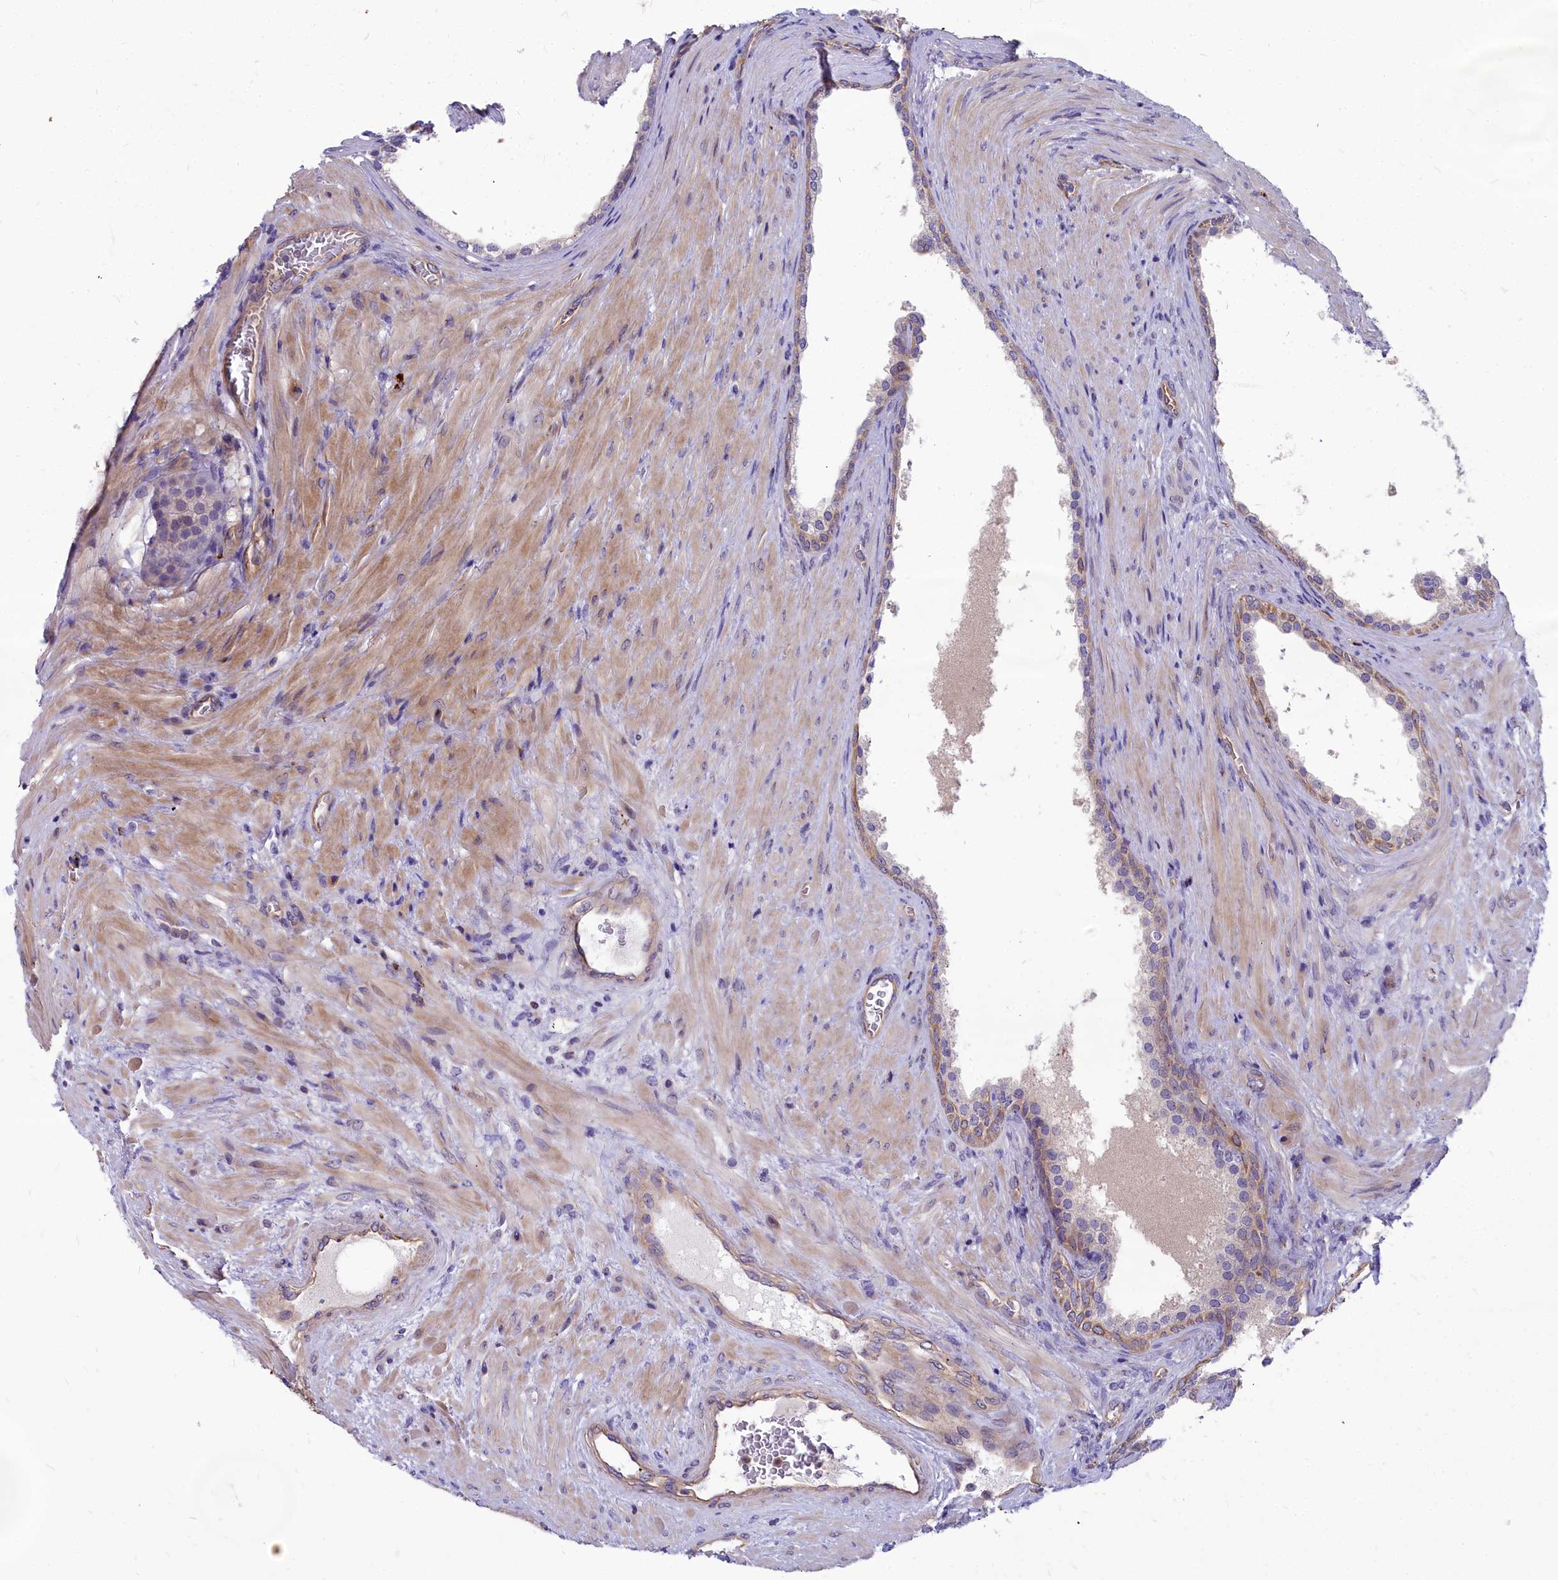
{"staining": {"intensity": "weak", "quantity": "25%-75%", "location": "cytoplasmic/membranous"}, "tissue": "prostate", "cell_type": "Glandular cells", "image_type": "normal", "snomed": [{"axis": "morphology", "description": "Normal tissue, NOS"}, {"axis": "topography", "description": "Prostate"}], "caption": "This photomicrograph exhibits unremarkable prostate stained with IHC to label a protein in brown. The cytoplasmic/membranous of glandular cells show weak positivity for the protein. Nuclei are counter-stained blue.", "gene": "HLA", "patient": {"sex": "male", "age": 76}}